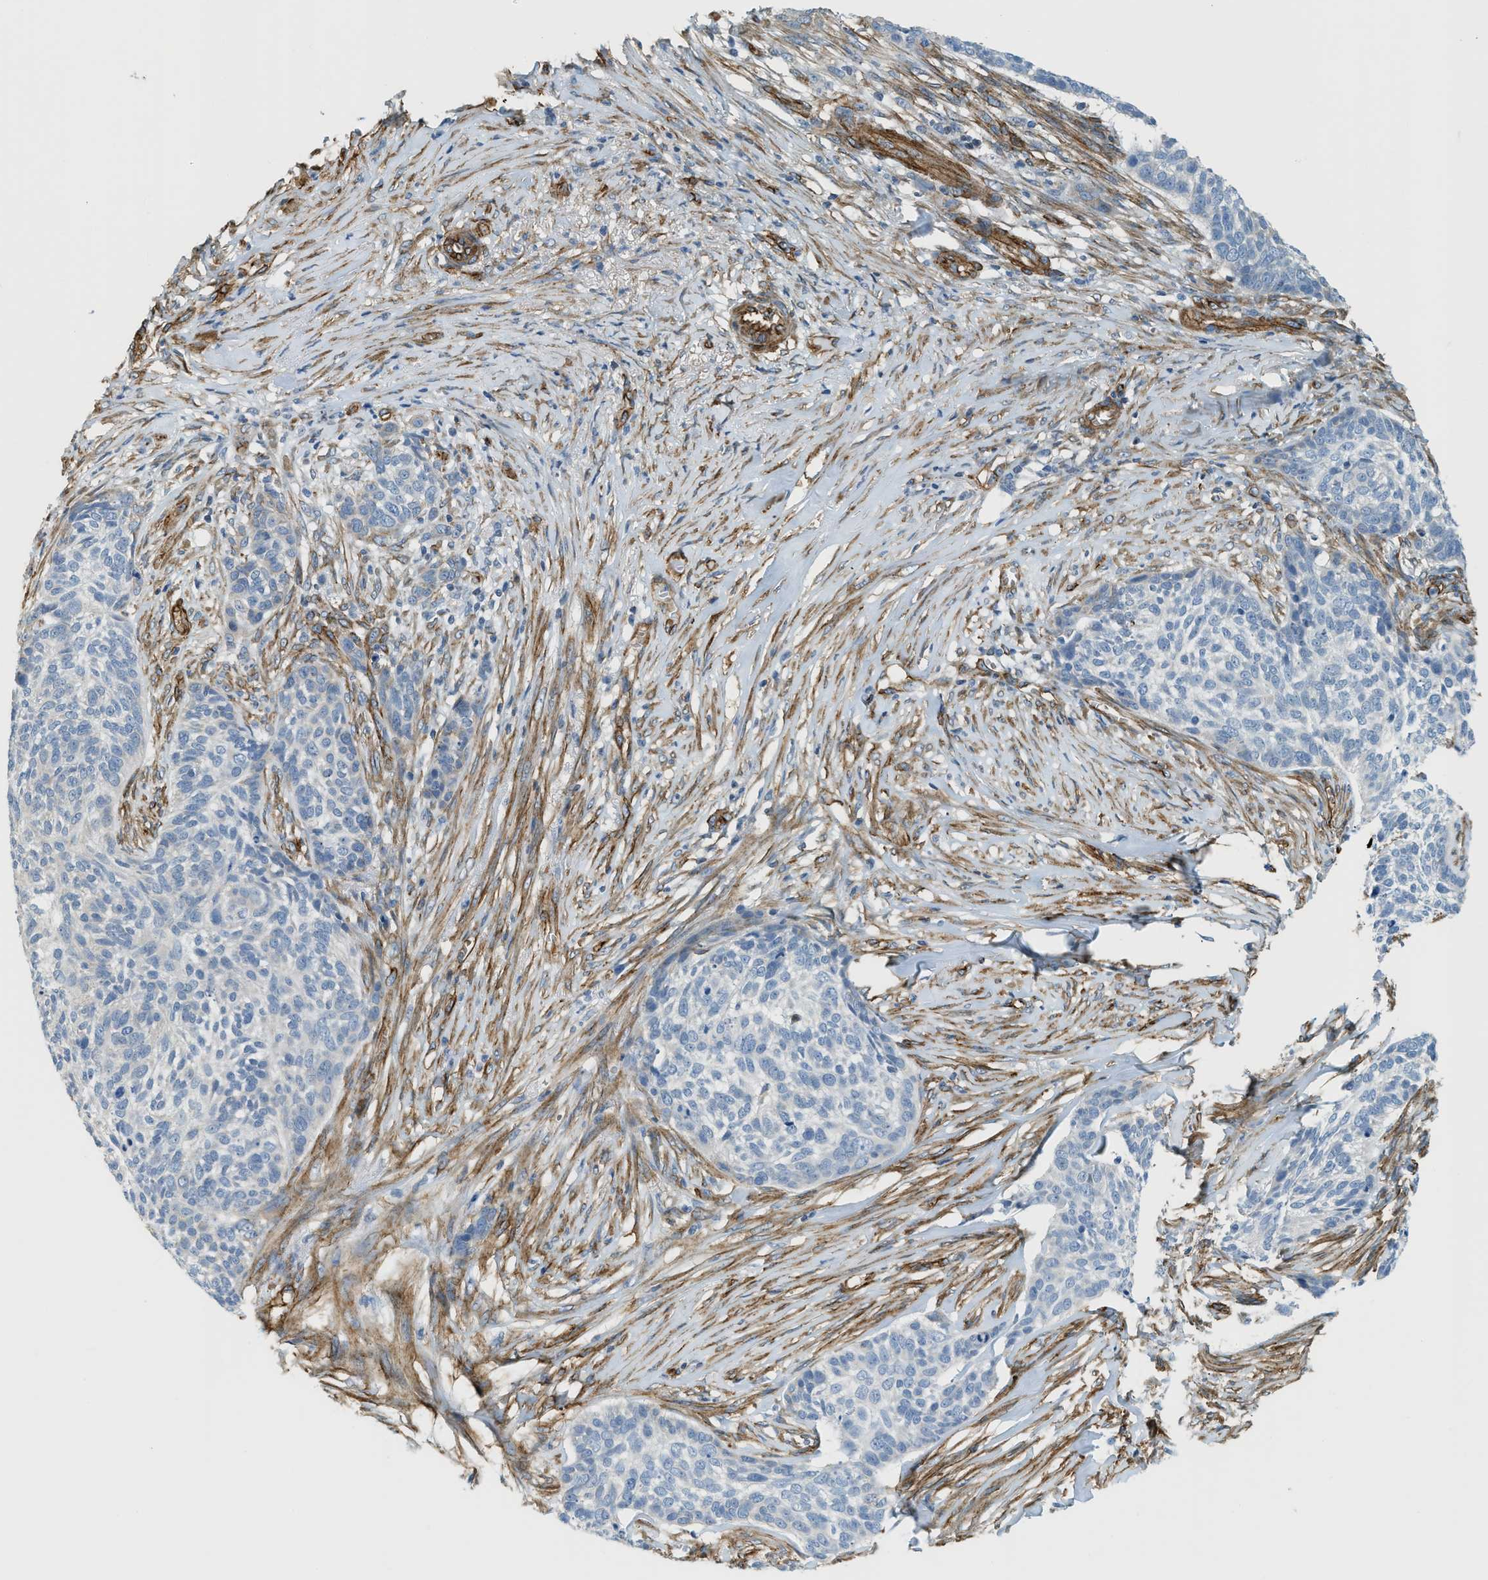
{"staining": {"intensity": "moderate", "quantity": "<25%", "location": "cytoplasmic/membranous"}, "tissue": "skin cancer", "cell_type": "Tumor cells", "image_type": "cancer", "snomed": [{"axis": "morphology", "description": "Basal cell carcinoma"}, {"axis": "topography", "description": "Skin"}], "caption": "A high-resolution histopathology image shows immunohistochemistry (IHC) staining of skin cancer, which demonstrates moderate cytoplasmic/membranous staining in about <25% of tumor cells. Using DAB (3,3'-diaminobenzidine) (brown) and hematoxylin (blue) stains, captured at high magnification using brightfield microscopy.", "gene": "TMEM43", "patient": {"sex": "male", "age": 85}}